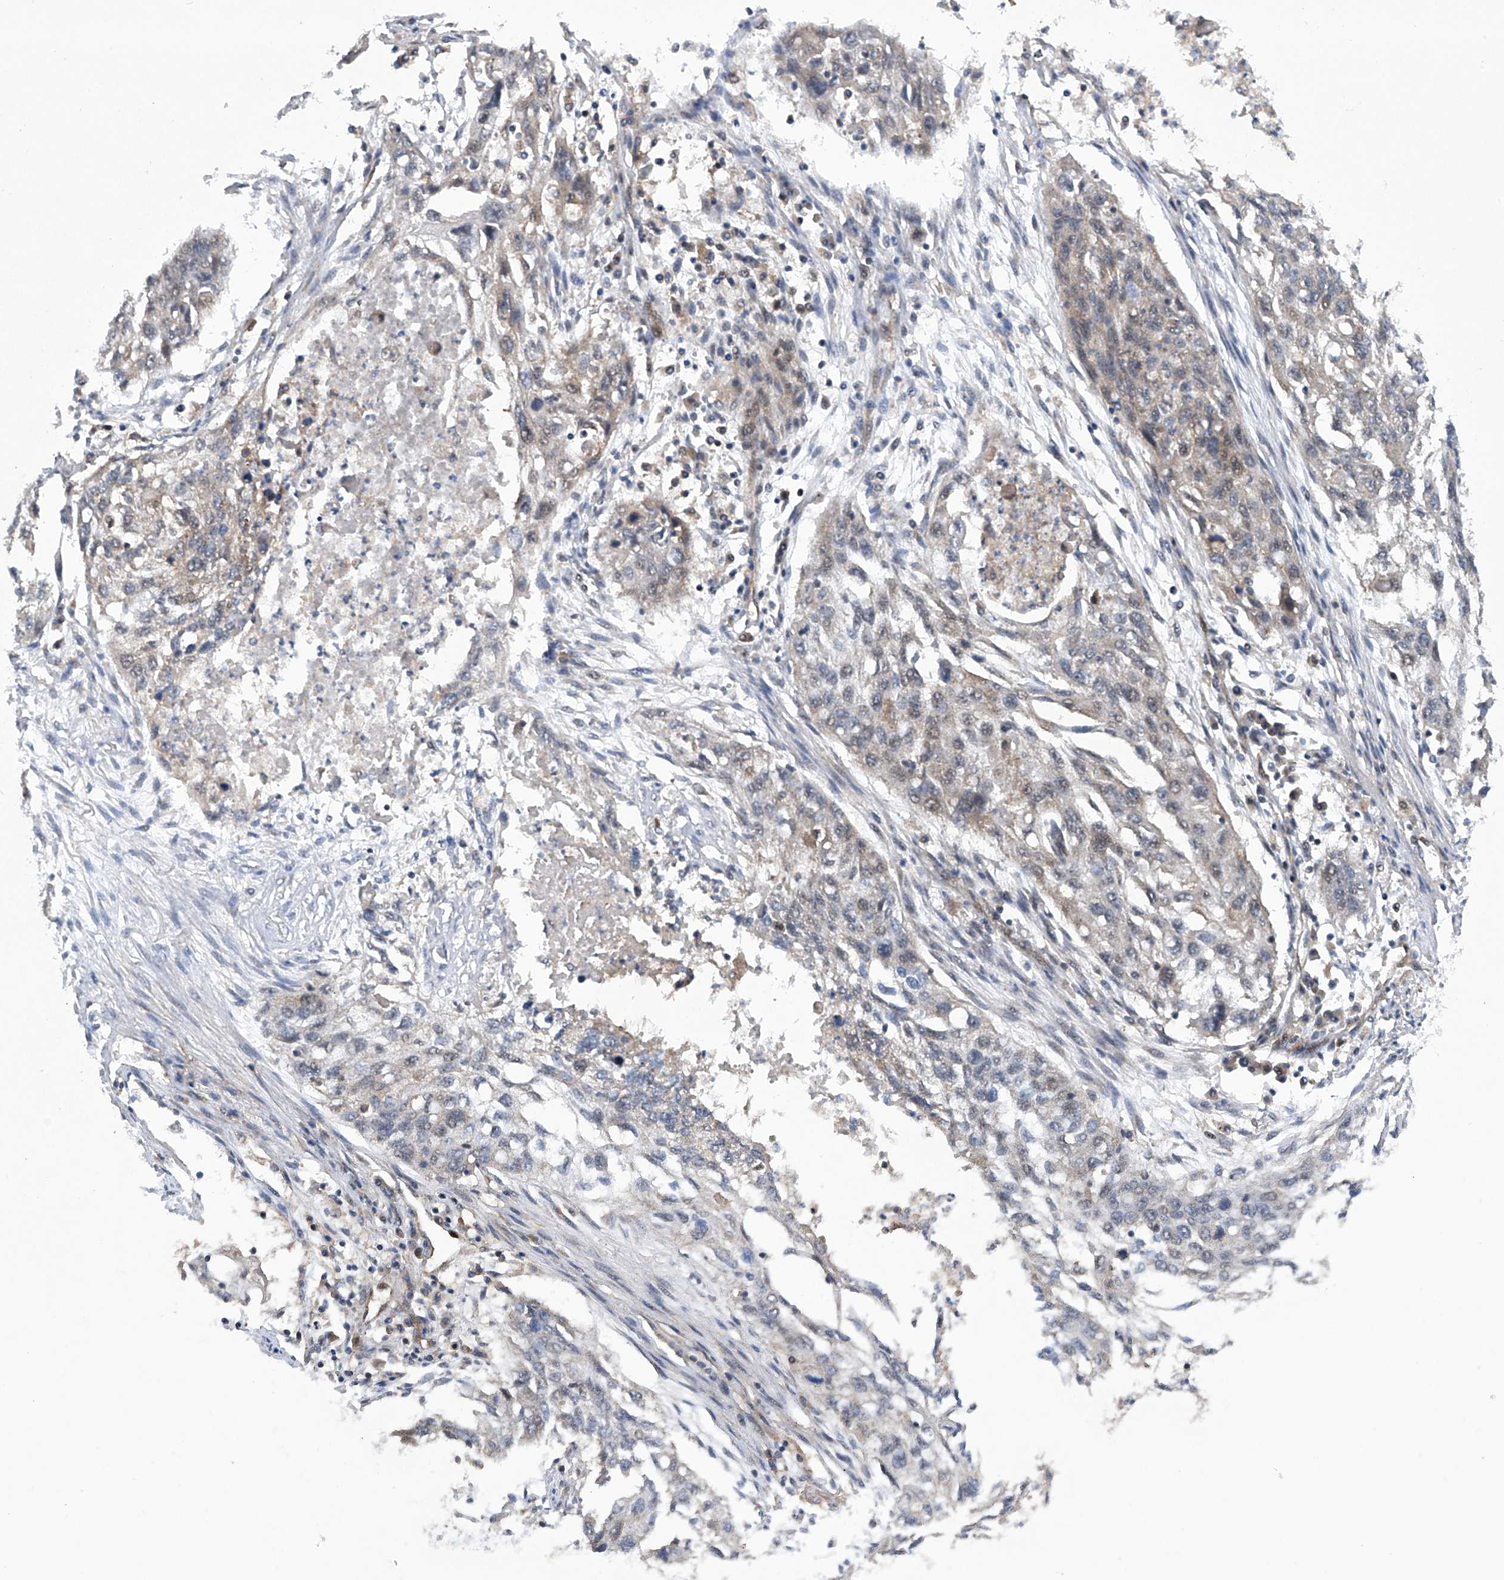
{"staining": {"intensity": "weak", "quantity": "<25%", "location": "cytoplasmic/membranous"}, "tissue": "lung cancer", "cell_type": "Tumor cells", "image_type": "cancer", "snomed": [{"axis": "morphology", "description": "Squamous cell carcinoma, NOS"}, {"axis": "topography", "description": "Lung"}], "caption": "Lung cancer was stained to show a protein in brown. There is no significant staining in tumor cells.", "gene": "CISH", "patient": {"sex": "female", "age": 63}}